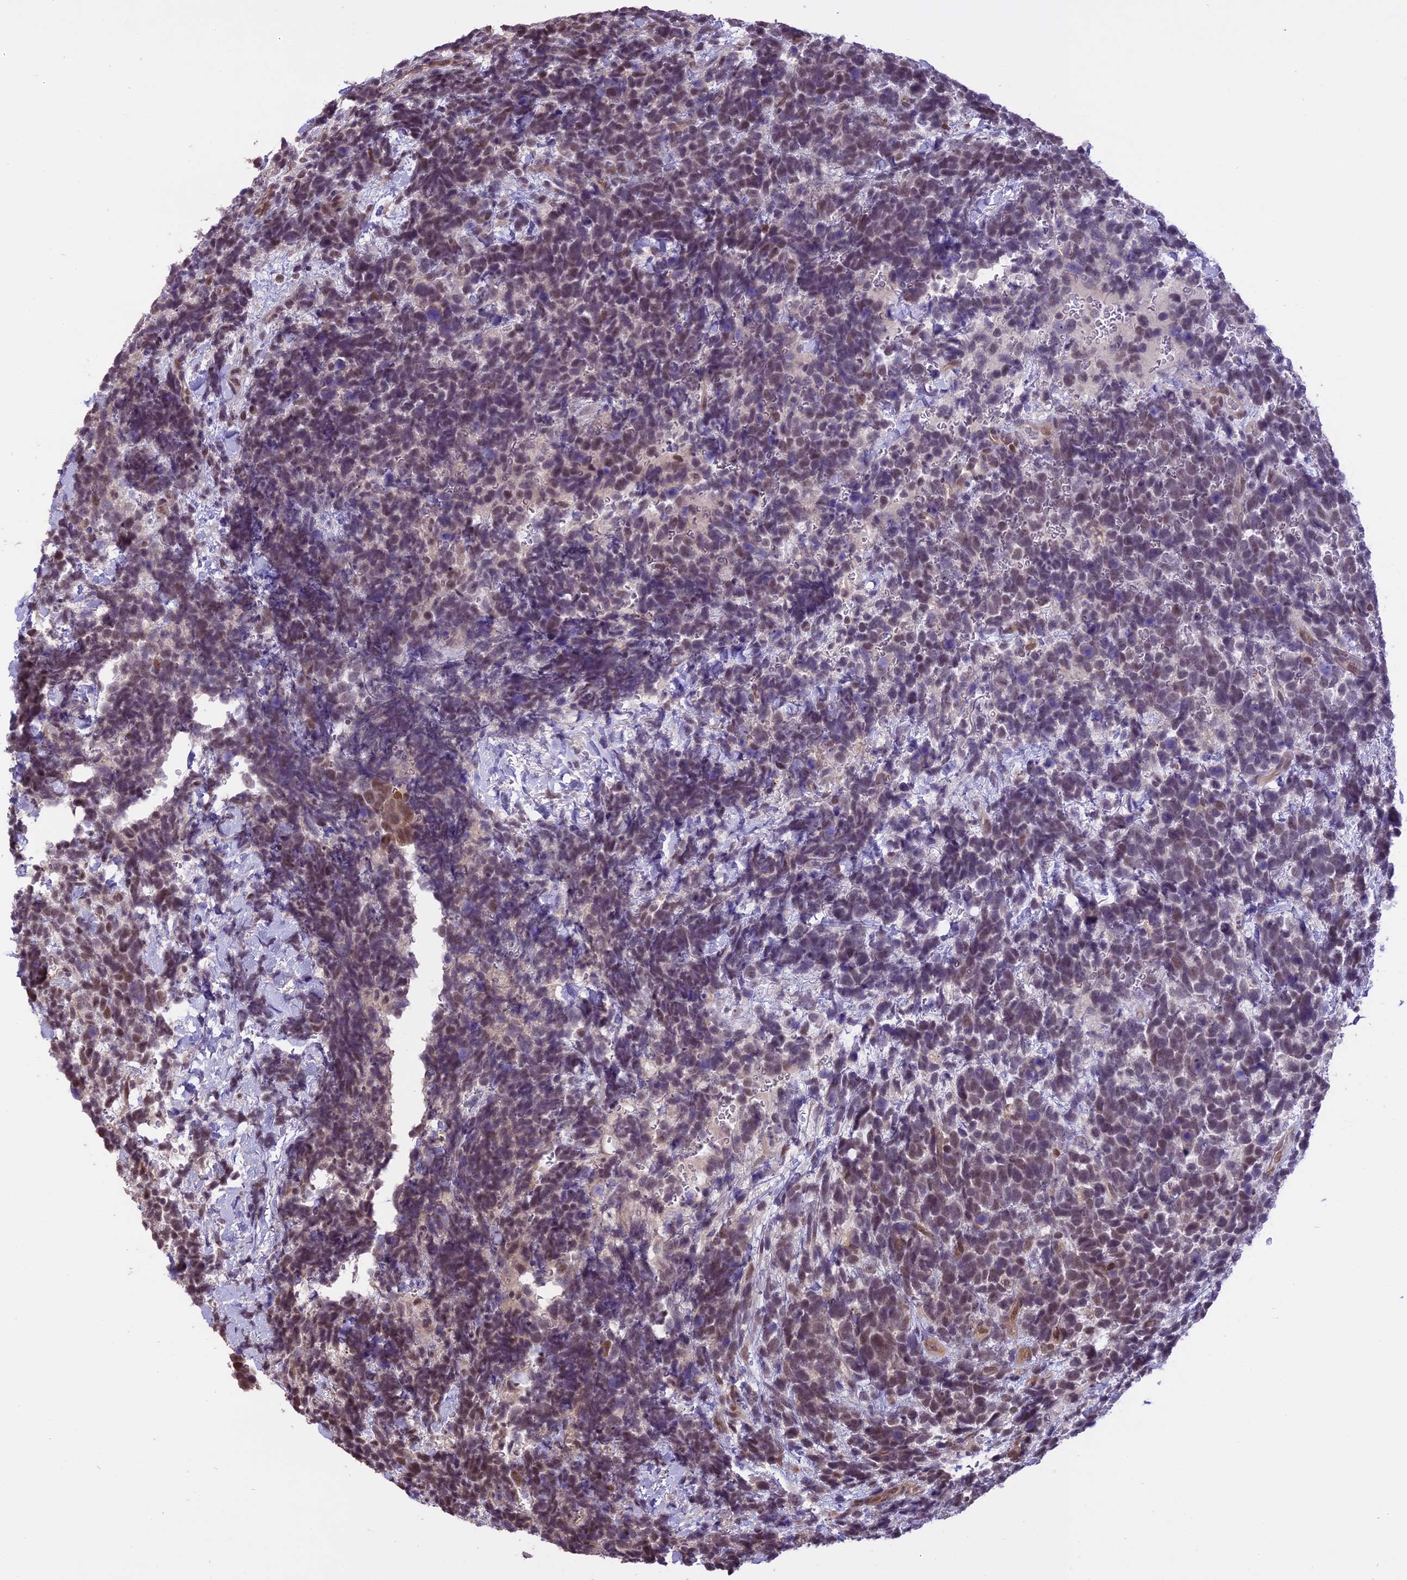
{"staining": {"intensity": "moderate", "quantity": "<25%", "location": "nuclear"}, "tissue": "urothelial cancer", "cell_type": "Tumor cells", "image_type": "cancer", "snomed": [{"axis": "morphology", "description": "Urothelial carcinoma, High grade"}, {"axis": "topography", "description": "Urinary bladder"}], "caption": "High-power microscopy captured an immunohistochemistry (IHC) micrograph of urothelial cancer, revealing moderate nuclear expression in about <25% of tumor cells. (DAB (3,3'-diaminobenzidine) IHC, brown staining for protein, blue staining for nuclei).", "gene": "TIGD7", "patient": {"sex": "female", "age": 82}}